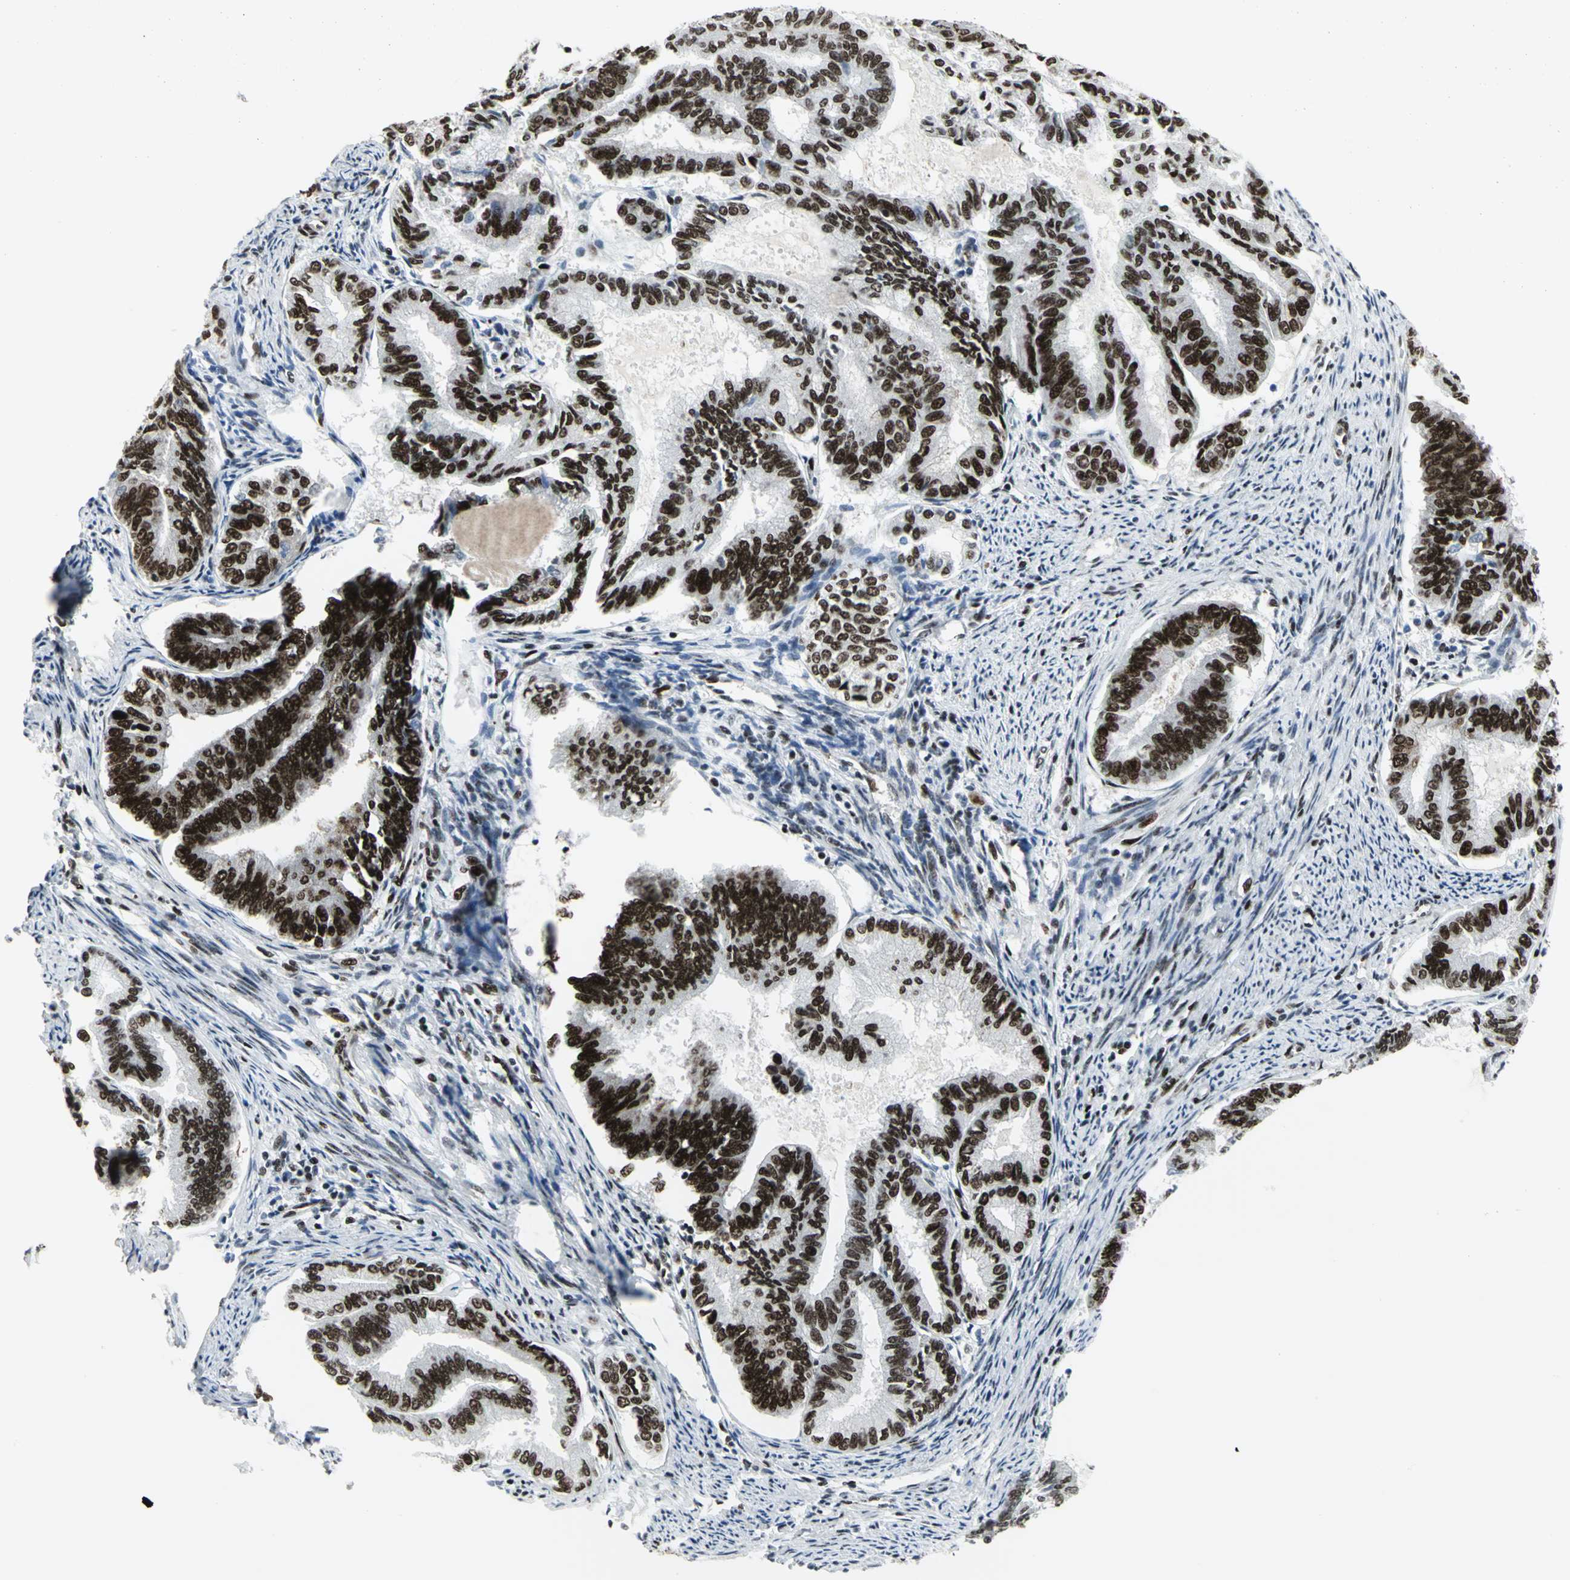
{"staining": {"intensity": "strong", "quantity": ">75%", "location": "nuclear"}, "tissue": "endometrial cancer", "cell_type": "Tumor cells", "image_type": "cancer", "snomed": [{"axis": "morphology", "description": "Adenocarcinoma, NOS"}, {"axis": "topography", "description": "Endometrium"}], "caption": "Brown immunohistochemical staining in human endometrial cancer demonstrates strong nuclear staining in approximately >75% of tumor cells.", "gene": "SMARCA4", "patient": {"sex": "female", "age": 86}}